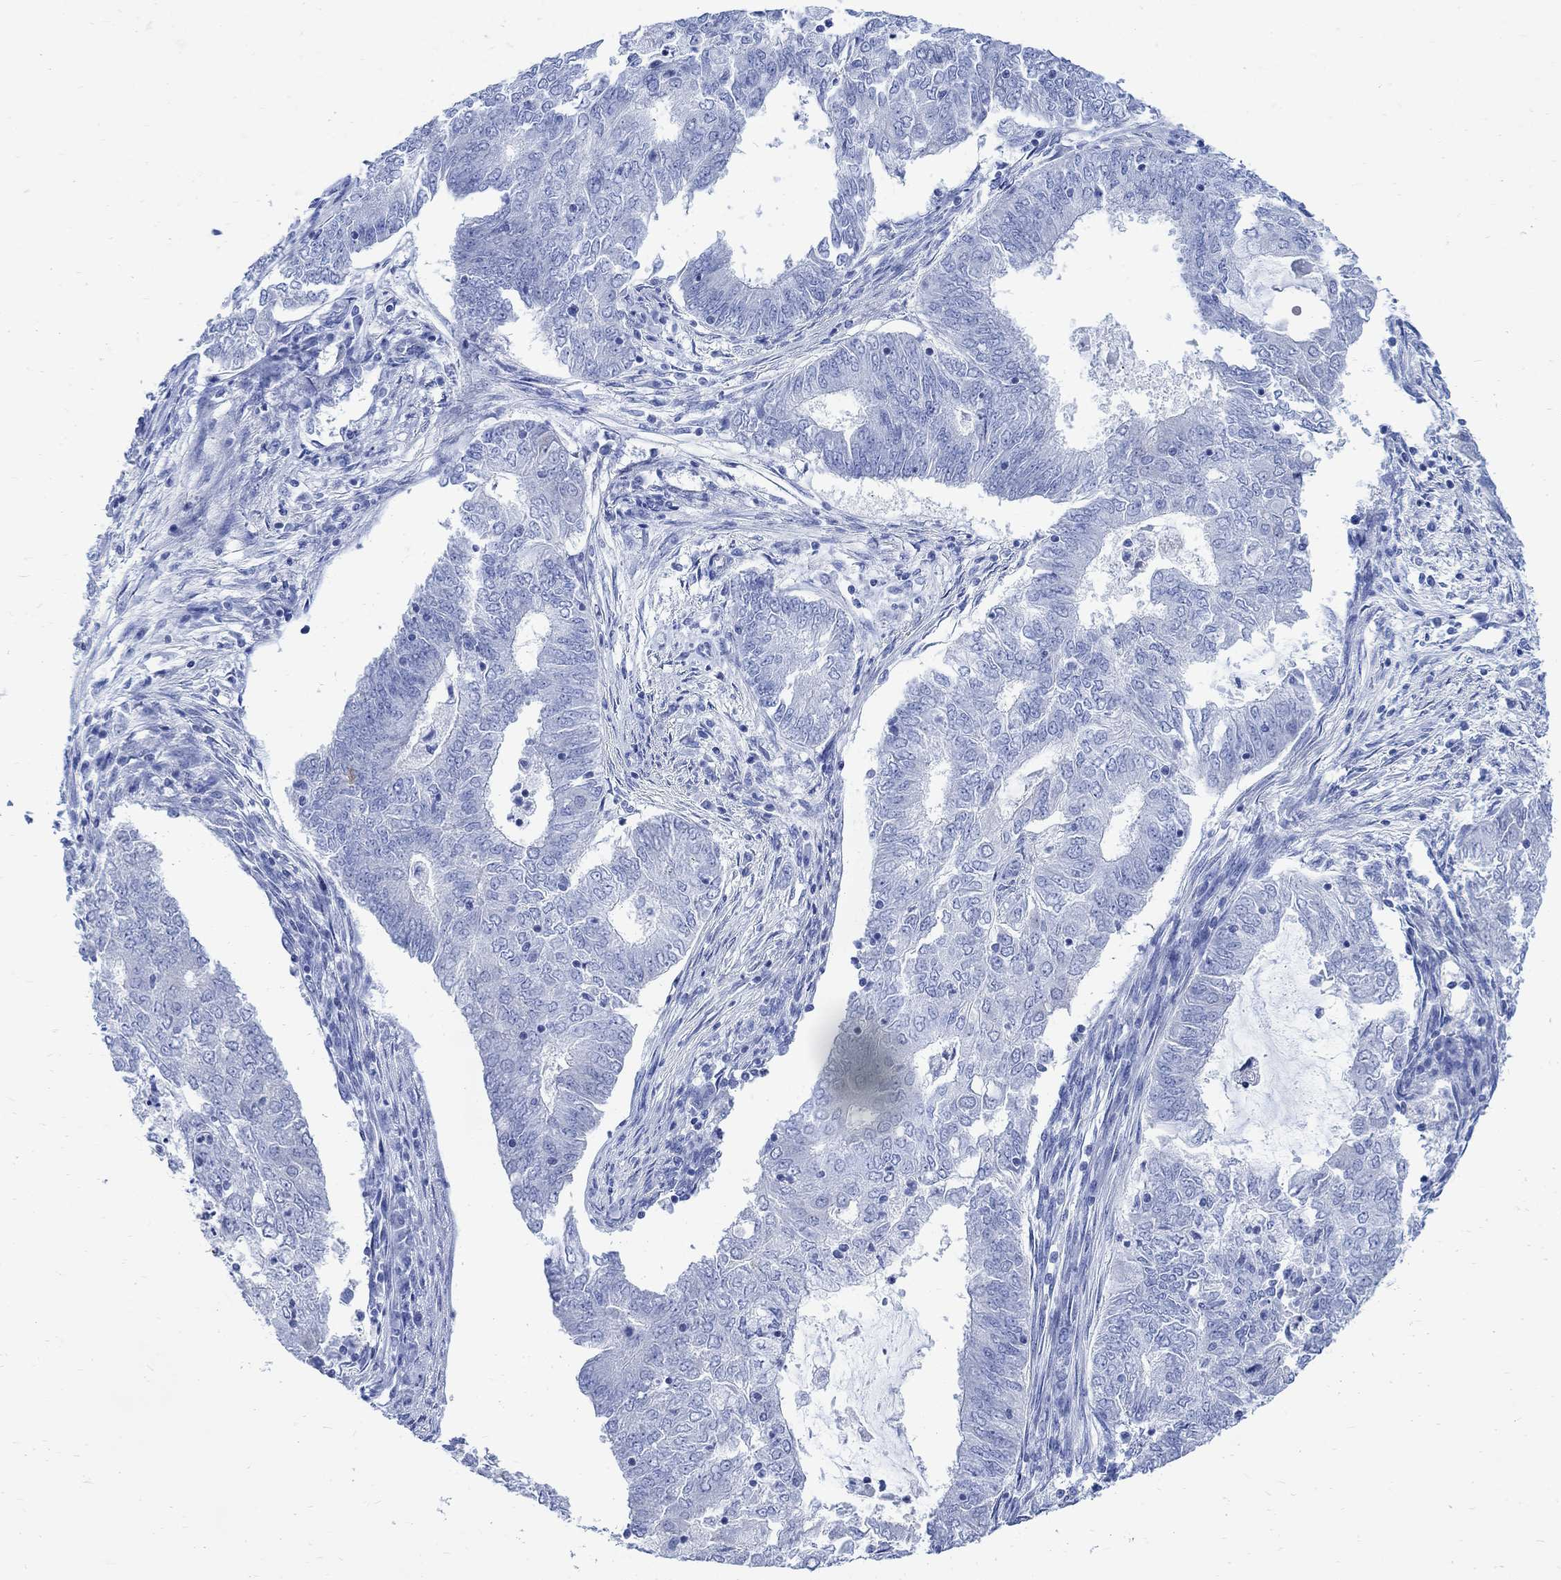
{"staining": {"intensity": "negative", "quantity": "none", "location": "none"}, "tissue": "endometrial cancer", "cell_type": "Tumor cells", "image_type": "cancer", "snomed": [{"axis": "morphology", "description": "Adenocarcinoma, NOS"}, {"axis": "topography", "description": "Endometrium"}], "caption": "Immunohistochemical staining of adenocarcinoma (endometrial) exhibits no significant staining in tumor cells.", "gene": "CPLX2", "patient": {"sex": "female", "age": 62}}